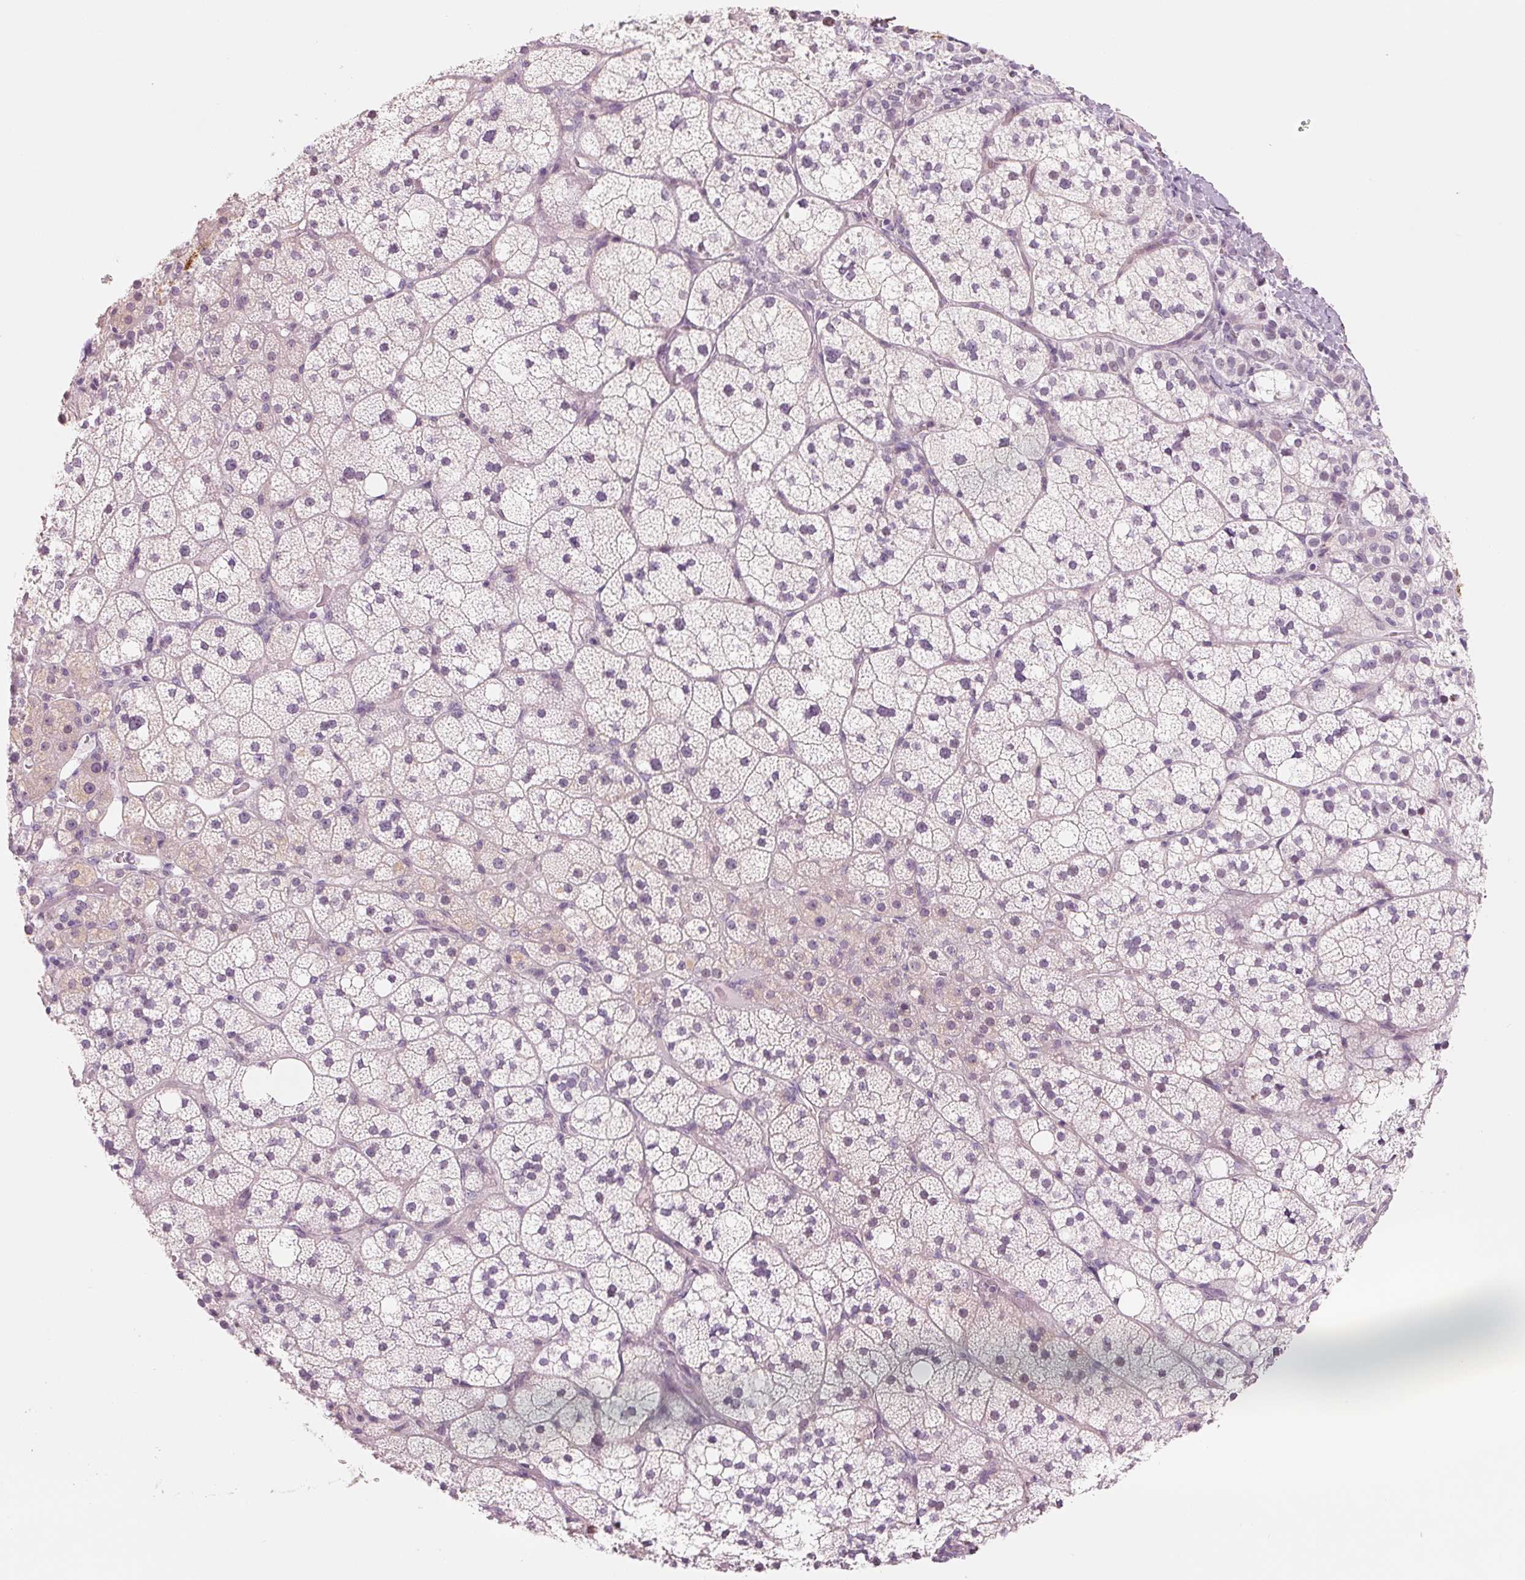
{"staining": {"intensity": "negative", "quantity": "none", "location": "none"}, "tissue": "adrenal gland", "cell_type": "Glandular cells", "image_type": "normal", "snomed": [{"axis": "morphology", "description": "Normal tissue, NOS"}, {"axis": "topography", "description": "Adrenal gland"}], "caption": "High magnification brightfield microscopy of unremarkable adrenal gland stained with DAB (brown) and counterstained with hematoxylin (blue): glandular cells show no significant staining.", "gene": "CCDC168", "patient": {"sex": "male", "age": 53}}